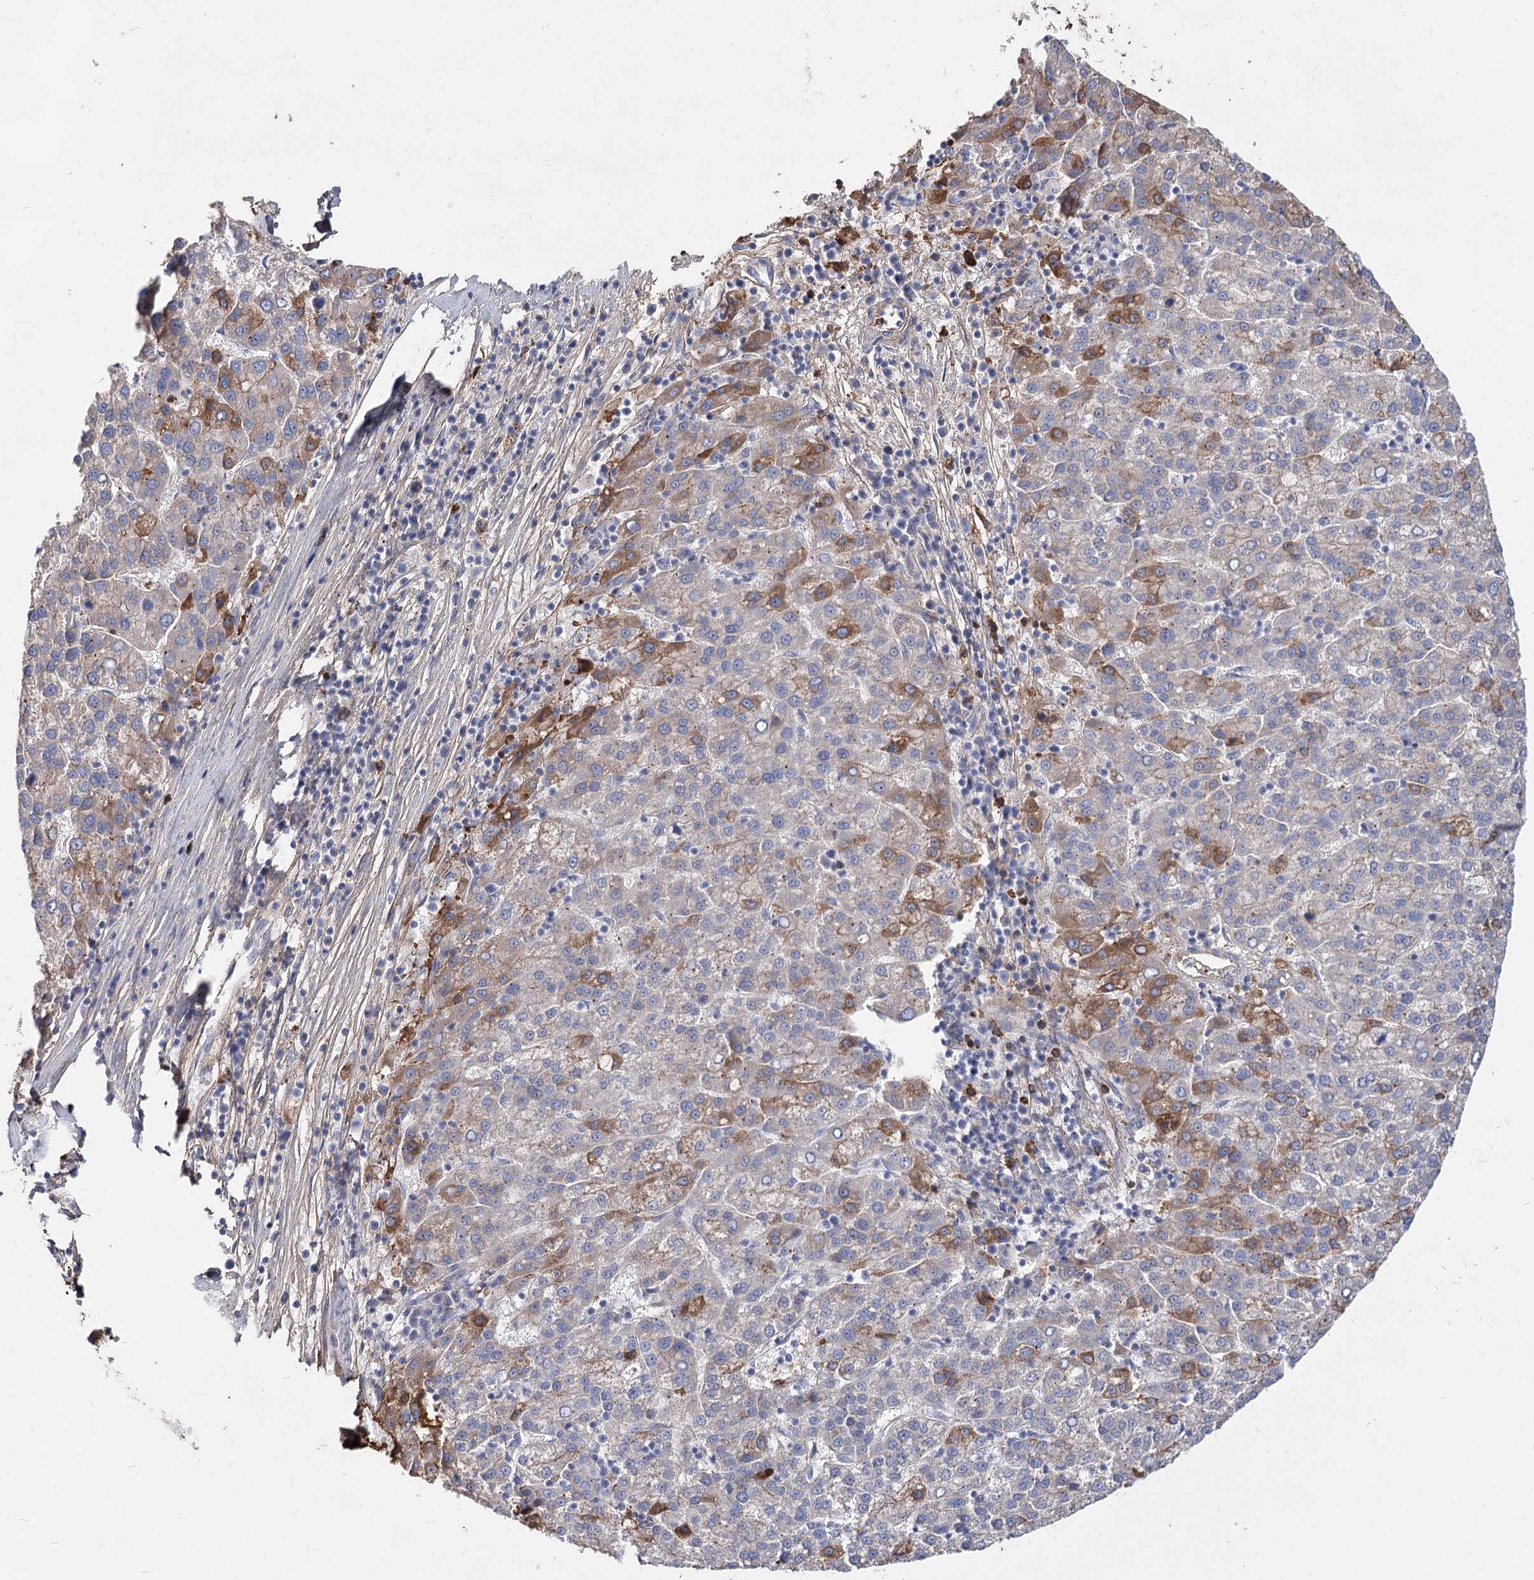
{"staining": {"intensity": "moderate", "quantity": "<25%", "location": "cytoplasmic/membranous"}, "tissue": "liver cancer", "cell_type": "Tumor cells", "image_type": "cancer", "snomed": [{"axis": "morphology", "description": "Carcinoma, Hepatocellular, NOS"}, {"axis": "topography", "description": "Liver"}], "caption": "Tumor cells display low levels of moderate cytoplasmic/membranous staining in about <25% of cells in liver cancer. Using DAB (3,3'-diaminobenzidine) (brown) and hematoxylin (blue) stains, captured at high magnification using brightfield microscopy.", "gene": "TASOR2", "patient": {"sex": "female", "age": 58}}